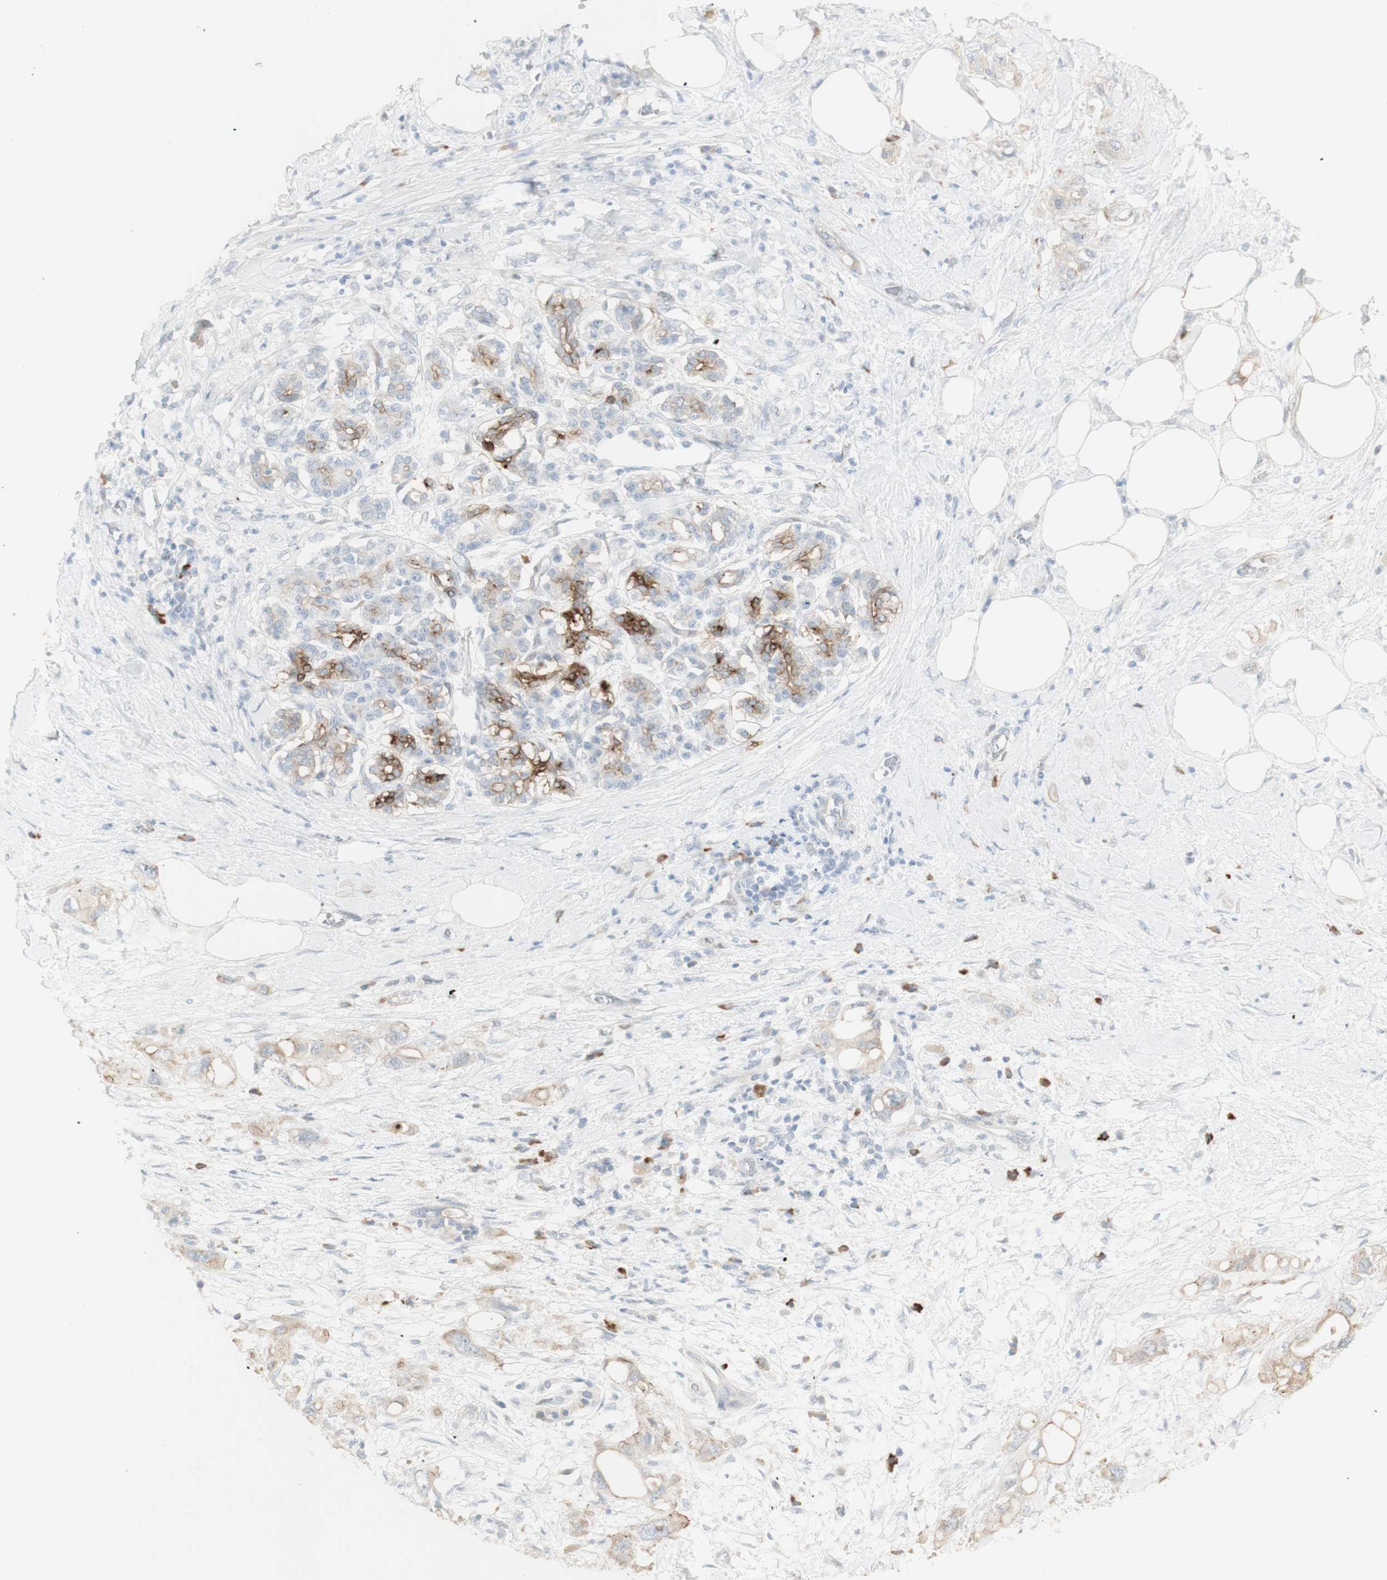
{"staining": {"intensity": "moderate", "quantity": "25%-75%", "location": "cytoplasmic/membranous"}, "tissue": "pancreatic cancer", "cell_type": "Tumor cells", "image_type": "cancer", "snomed": [{"axis": "morphology", "description": "Adenocarcinoma, NOS"}, {"axis": "topography", "description": "Pancreas"}], "caption": "An image showing moderate cytoplasmic/membranous staining in approximately 25%-75% of tumor cells in pancreatic adenocarcinoma, as visualized by brown immunohistochemical staining.", "gene": "NDST4", "patient": {"sex": "female", "age": 56}}